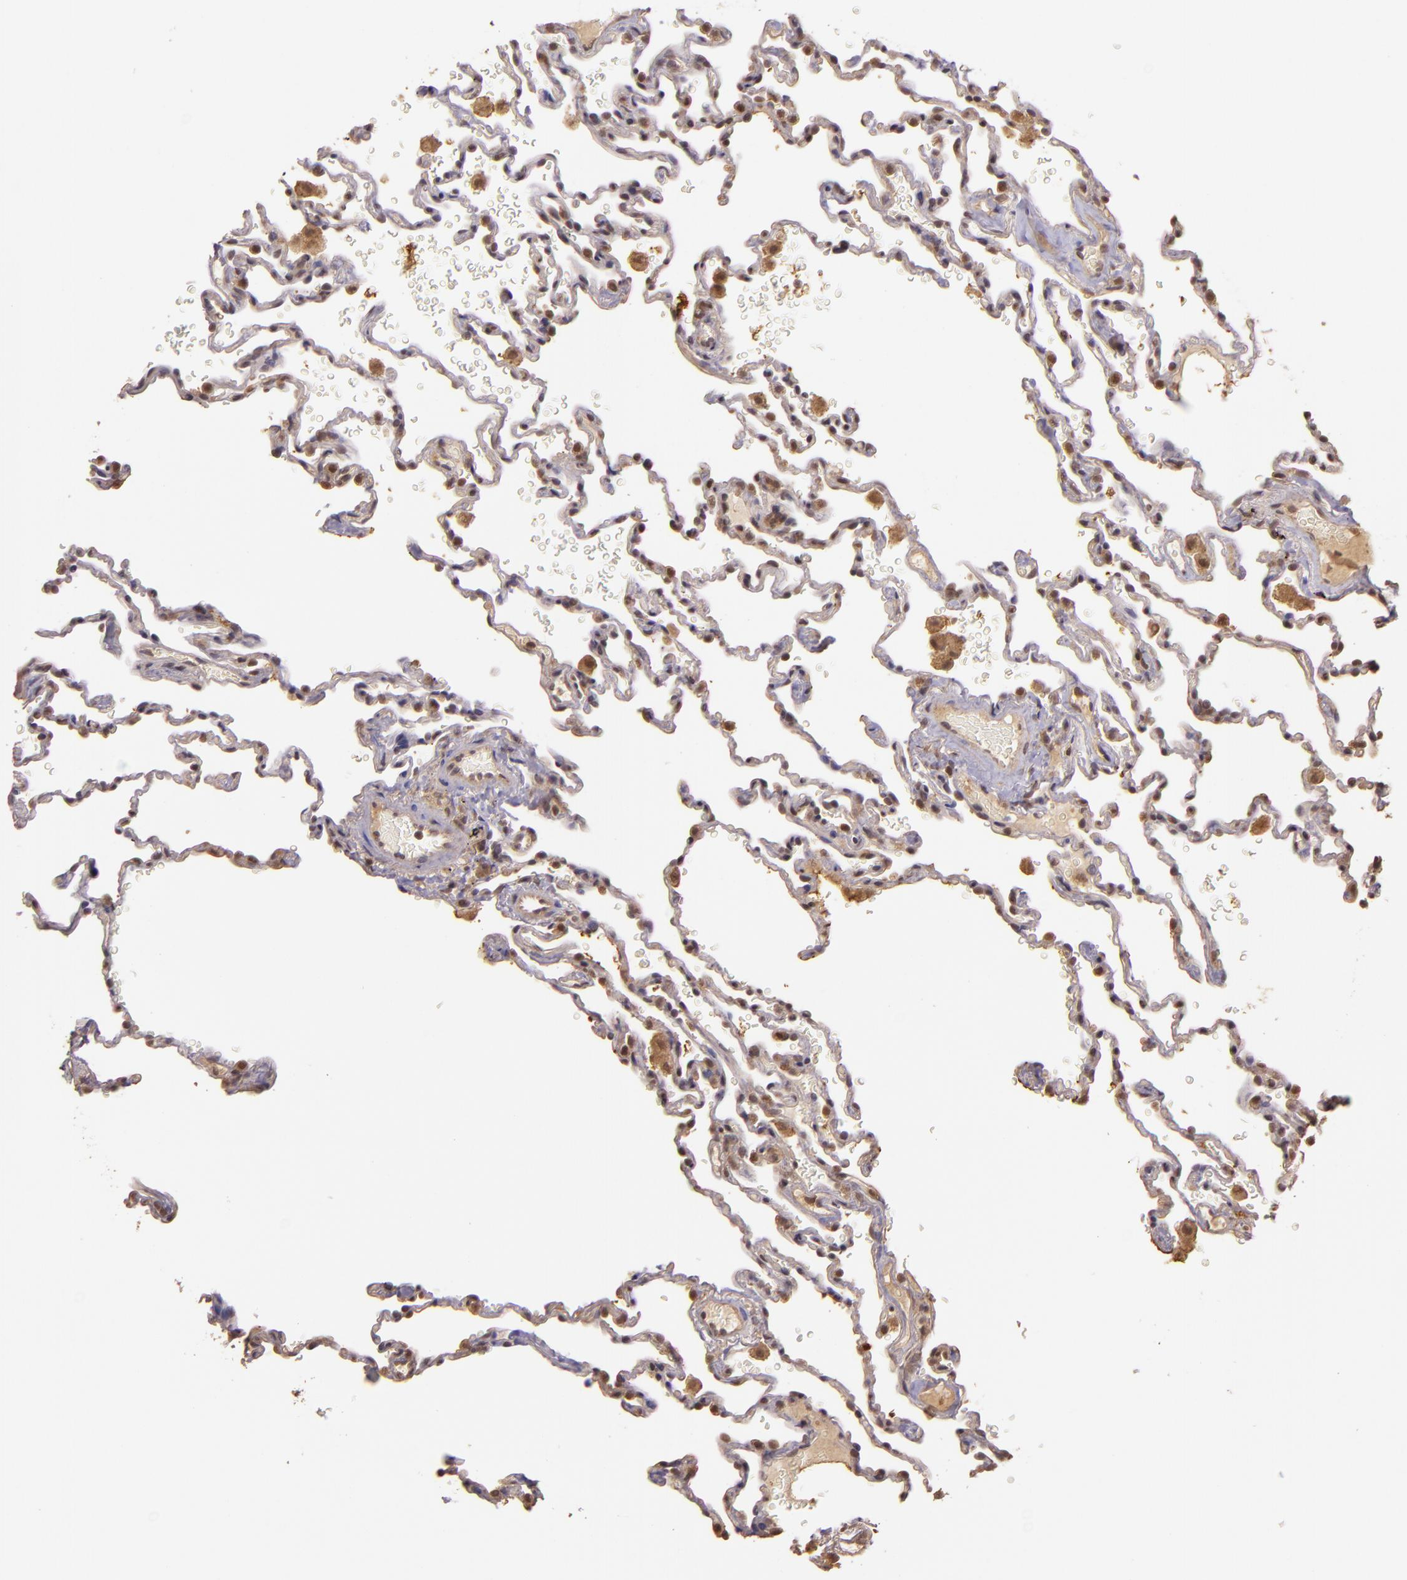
{"staining": {"intensity": "weak", "quantity": "25%-75%", "location": "cytoplasmic/membranous,nuclear"}, "tissue": "lung", "cell_type": "Alveolar cells", "image_type": "normal", "snomed": [{"axis": "morphology", "description": "Normal tissue, NOS"}, {"axis": "topography", "description": "Lung"}], "caption": "Immunohistochemistry (IHC) image of unremarkable lung: lung stained using immunohistochemistry (IHC) shows low levels of weak protein expression localized specifically in the cytoplasmic/membranous,nuclear of alveolar cells, appearing as a cytoplasmic/membranous,nuclear brown color.", "gene": "TXNRD2", "patient": {"sex": "male", "age": 59}}